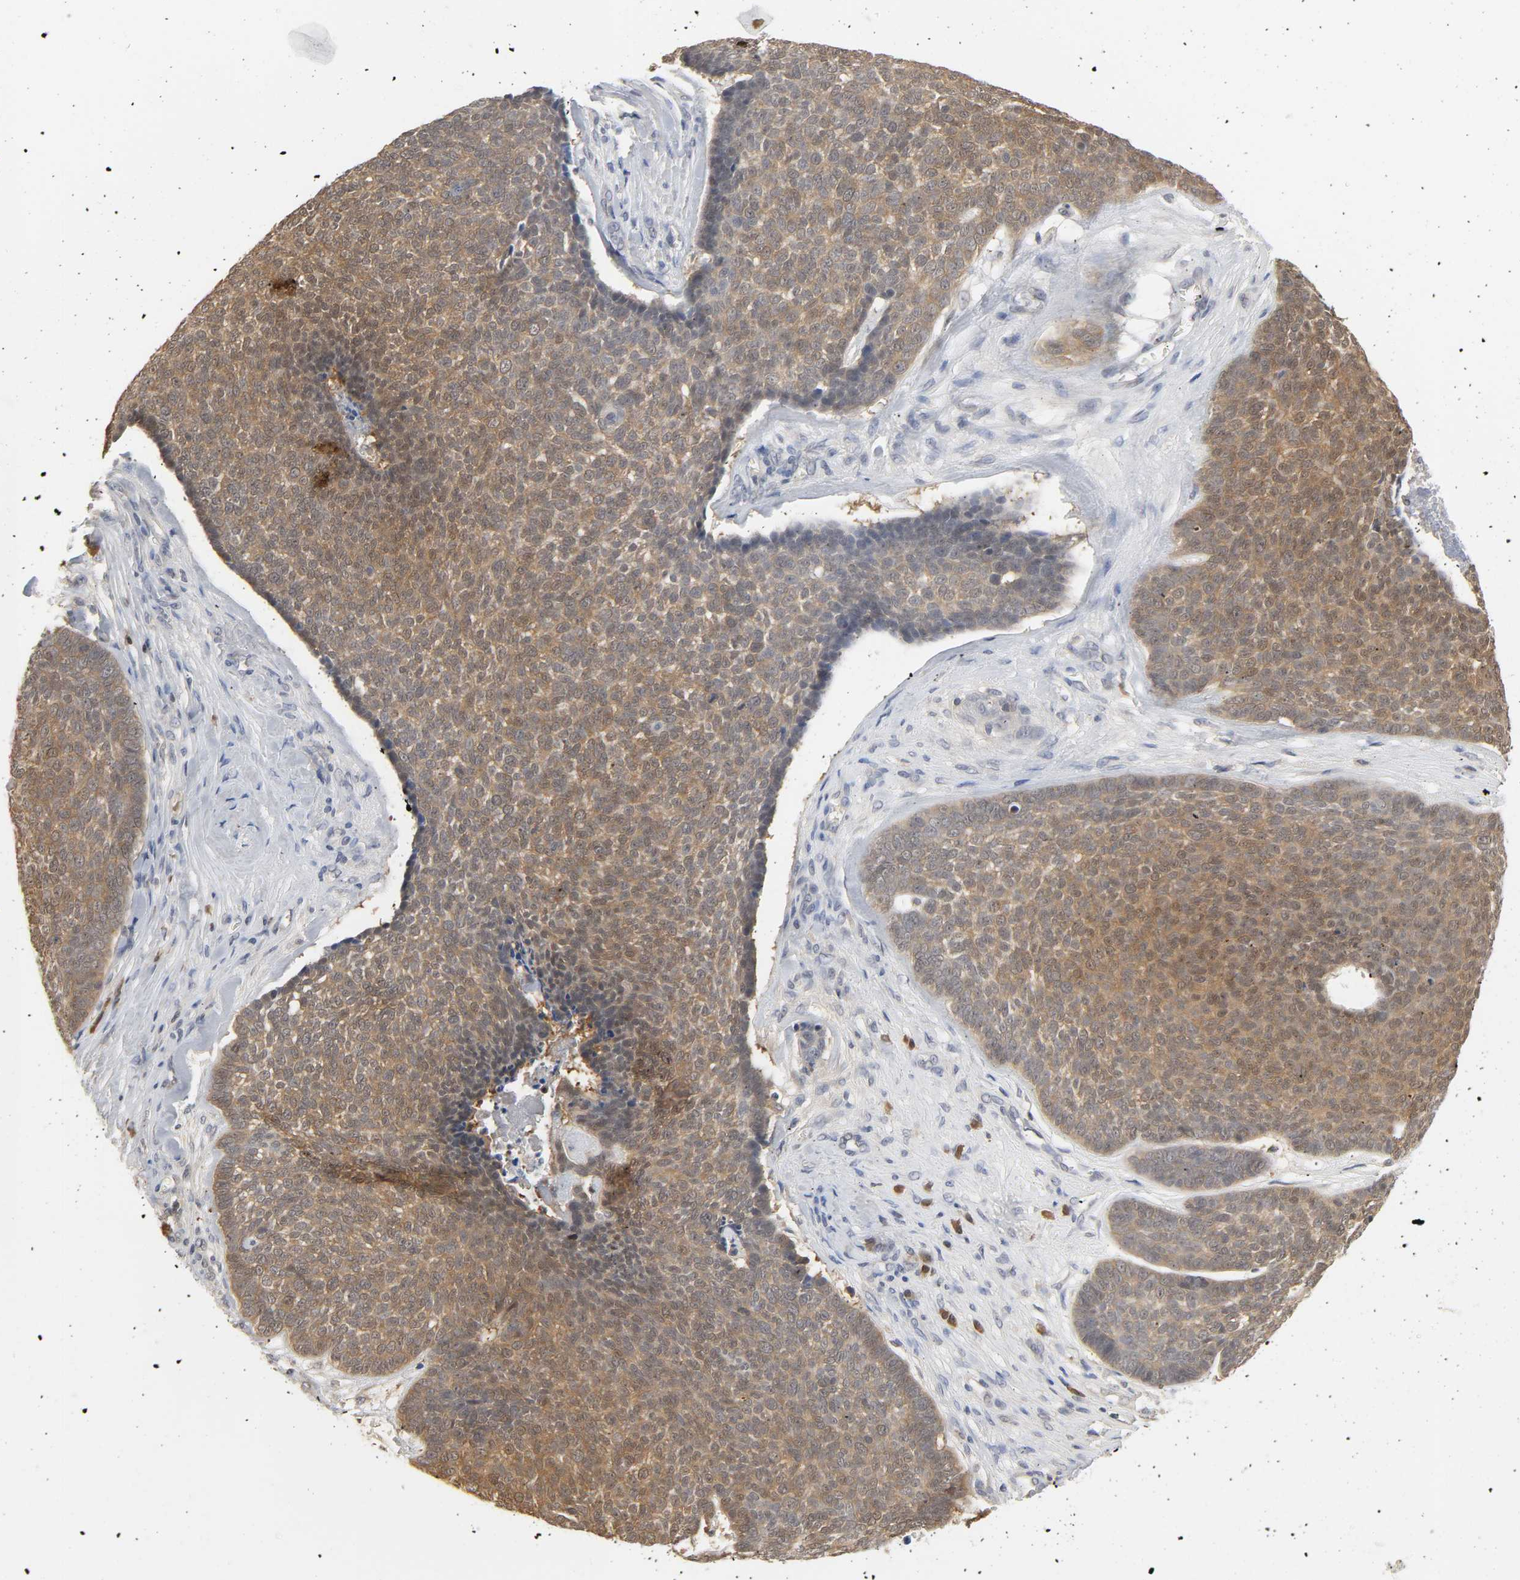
{"staining": {"intensity": "moderate", "quantity": ">75%", "location": "cytoplasmic/membranous"}, "tissue": "skin cancer", "cell_type": "Tumor cells", "image_type": "cancer", "snomed": [{"axis": "morphology", "description": "Basal cell carcinoma"}, {"axis": "topography", "description": "Skin"}], "caption": "Immunohistochemical staining of human skin cancer reveals medium levels of moderate cytoplasmic/membranous protein positivity in about >75% of tumor cells. (Stains: DAB in brown, nuclei in blue, Microscopy: brightfield microscopy at high magnification).", "gene": "MIF", "patient": {"sex": "male", "age": 84}}